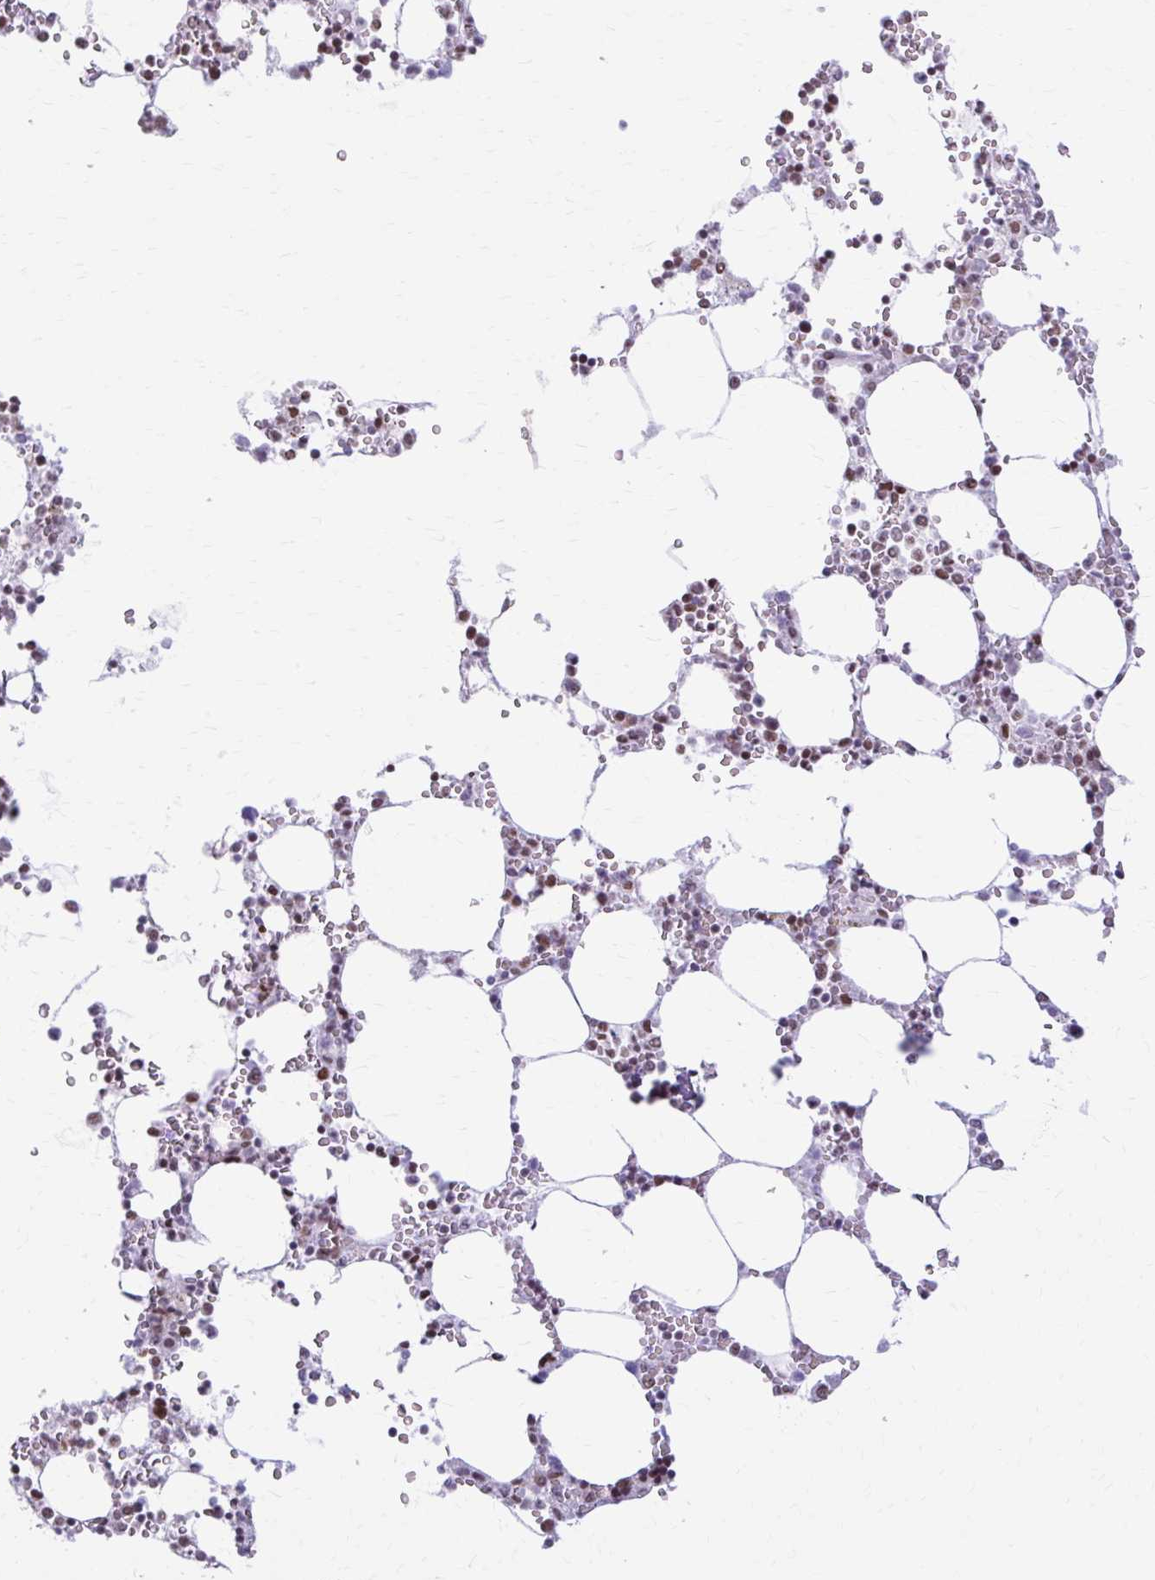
{"staining": {"intensity": "moderate", "quantity": ">75%", "location": "nuclear"}, "tissue": "bone marrow", "cell_type": "Hematopoietic cells", "image_type": "normal", "snomed": [{"axis": "morphology", "description": "Normal tissue, NOS"}, {"axis": "topography", "description": "Bone marrow"}], "caption": "IHC of unremarkable bone marrow demonstrates medium levels of moderate nuclear staining in about >75% of hematopoietic cells. (Brightfield microscopy of DAB IHC at high magnification).", "gene": "PABIR1", "patient": {"sex": "male", "age": 64}}